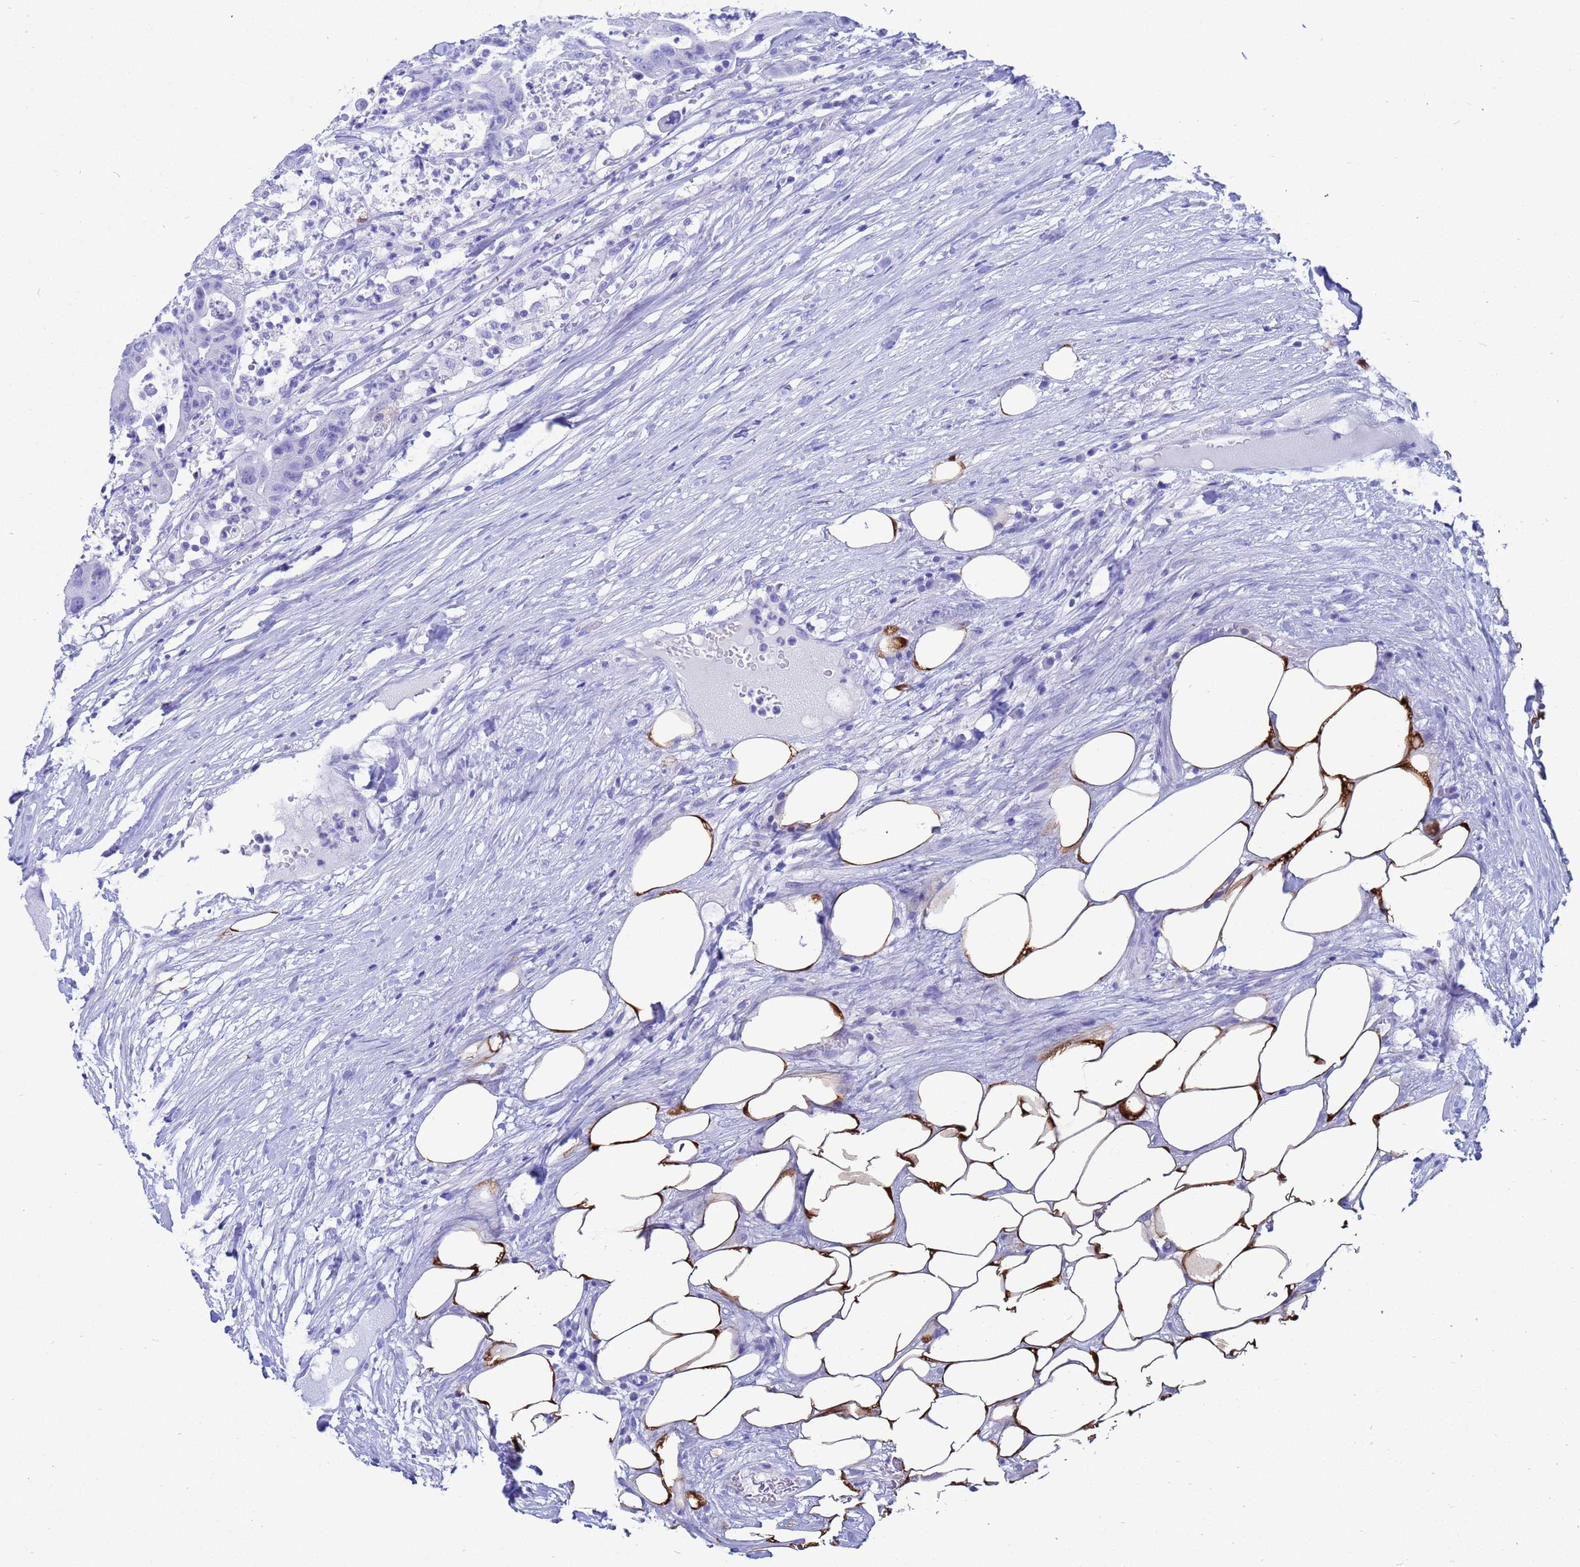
{"staining": {"intensity": "negative", "quantity": "none", "location": "none"}, "tissue": "colorectal cancer", "cell_type": "Tumor cells", "image_type": "cancer", "snomed": [{"axis": "morphology", "description": "Adenocarcinoma, NOS"}, {"axis": "topography", "description": "Colon"}], "caption": "This is an immunohistochemistry photomicrograph of human colorectal cancer. There is no staining in tumor cells.", "gene": "AKR1C2", "patient": {"sex": "female", "age": 84}}